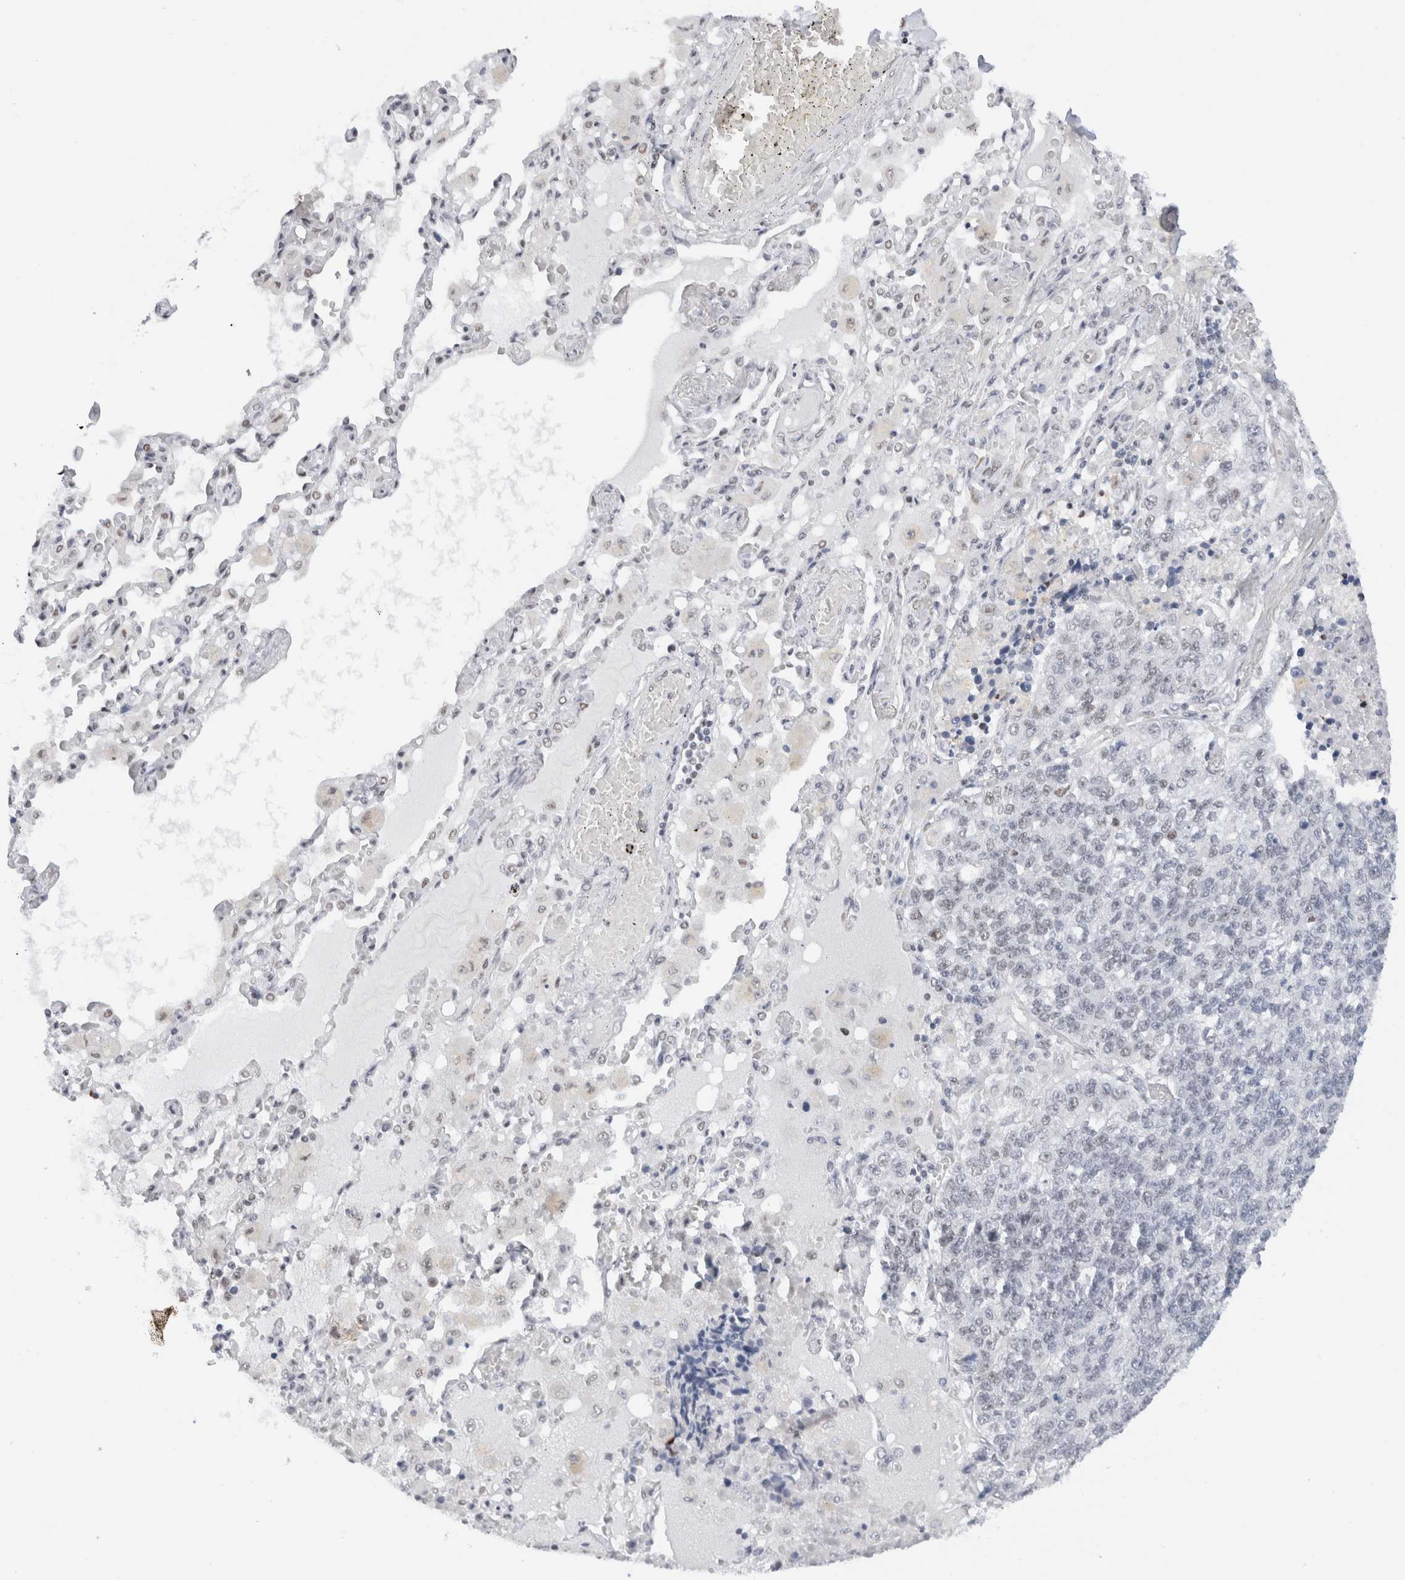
{"staining": {"intensity": "negative", "quantity": "none", "location": "none"}, "tissue": "lung cancer", "cell_type": "Tumor cells", "image_type": "cancer", "snomed": [{"axis": "morphology", "description": "Adenocarcinoma, NOS"}, {"axis": "topography", "description": "Lung"}], "caption": "DAB (3,3'-diaminobenzidine) immunohistochemical staining of human adenocarcinoma (lung) shows no significant staining in tumor cells.", "gene": "COPS7A", "patient": {"sex": "male", "age": 49}}